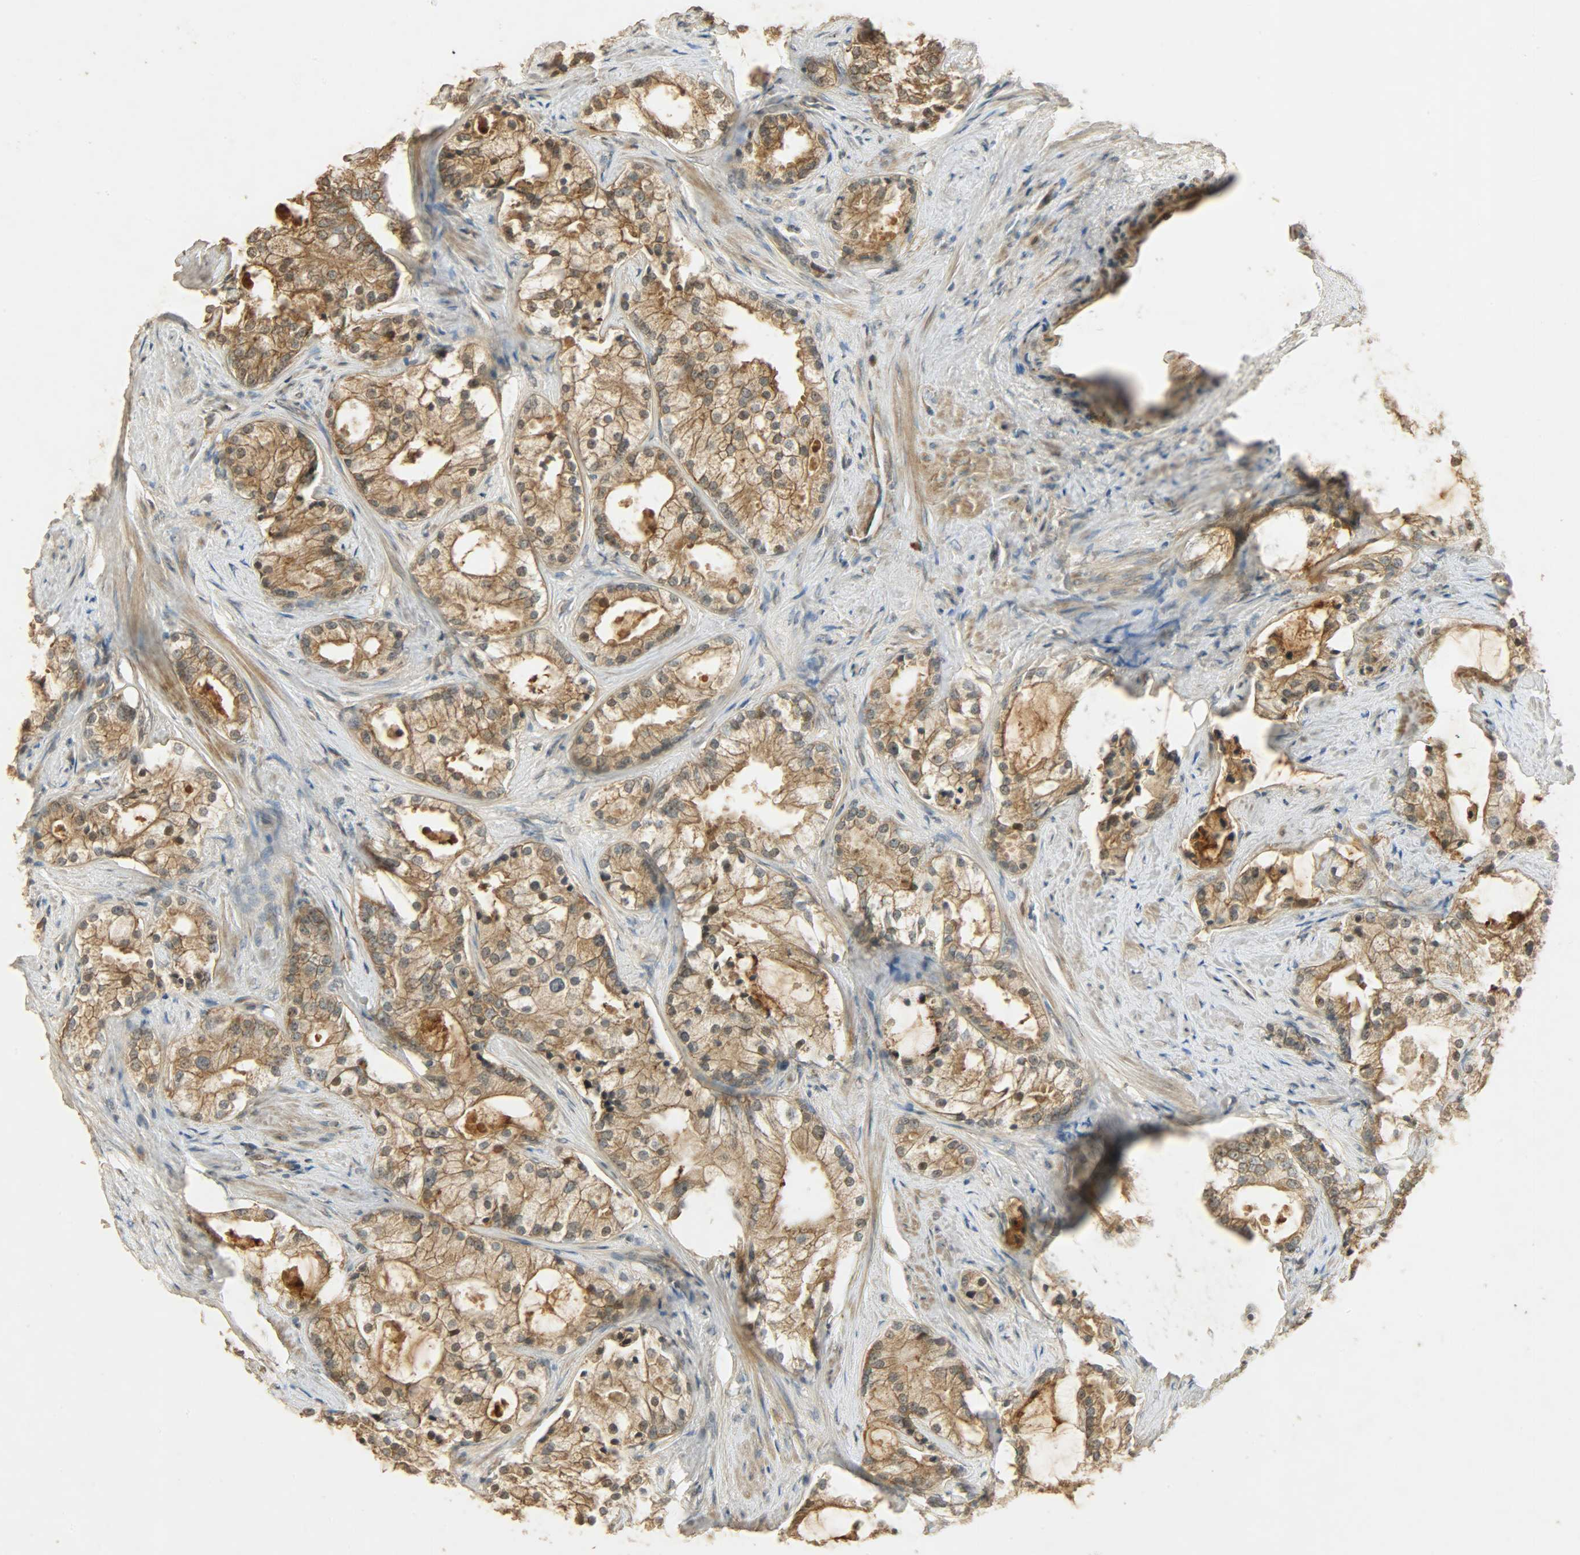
{"staining": {"intensity": "moderate", "quantity": ">75%", "location": "cytoplasmic/membranous"}, "tissue": "prostate cancer", "cell_type": "Tumor cells", "image_type": "cancer", "snomed": [{"axis": "morphology", "description": "Adenocarcinoma, Low grade"}, {"axis": "topography", "description": "Prostate"}], "caption": "IHC image of prostate cancer stained for a protein (brown), which exhibits medium levels of moderate cytoplasmic/membranous expression in approximately >75% of tumor cells.", "gene": "ATP2B1", "patient": {"sex": "male", "age": 58}}